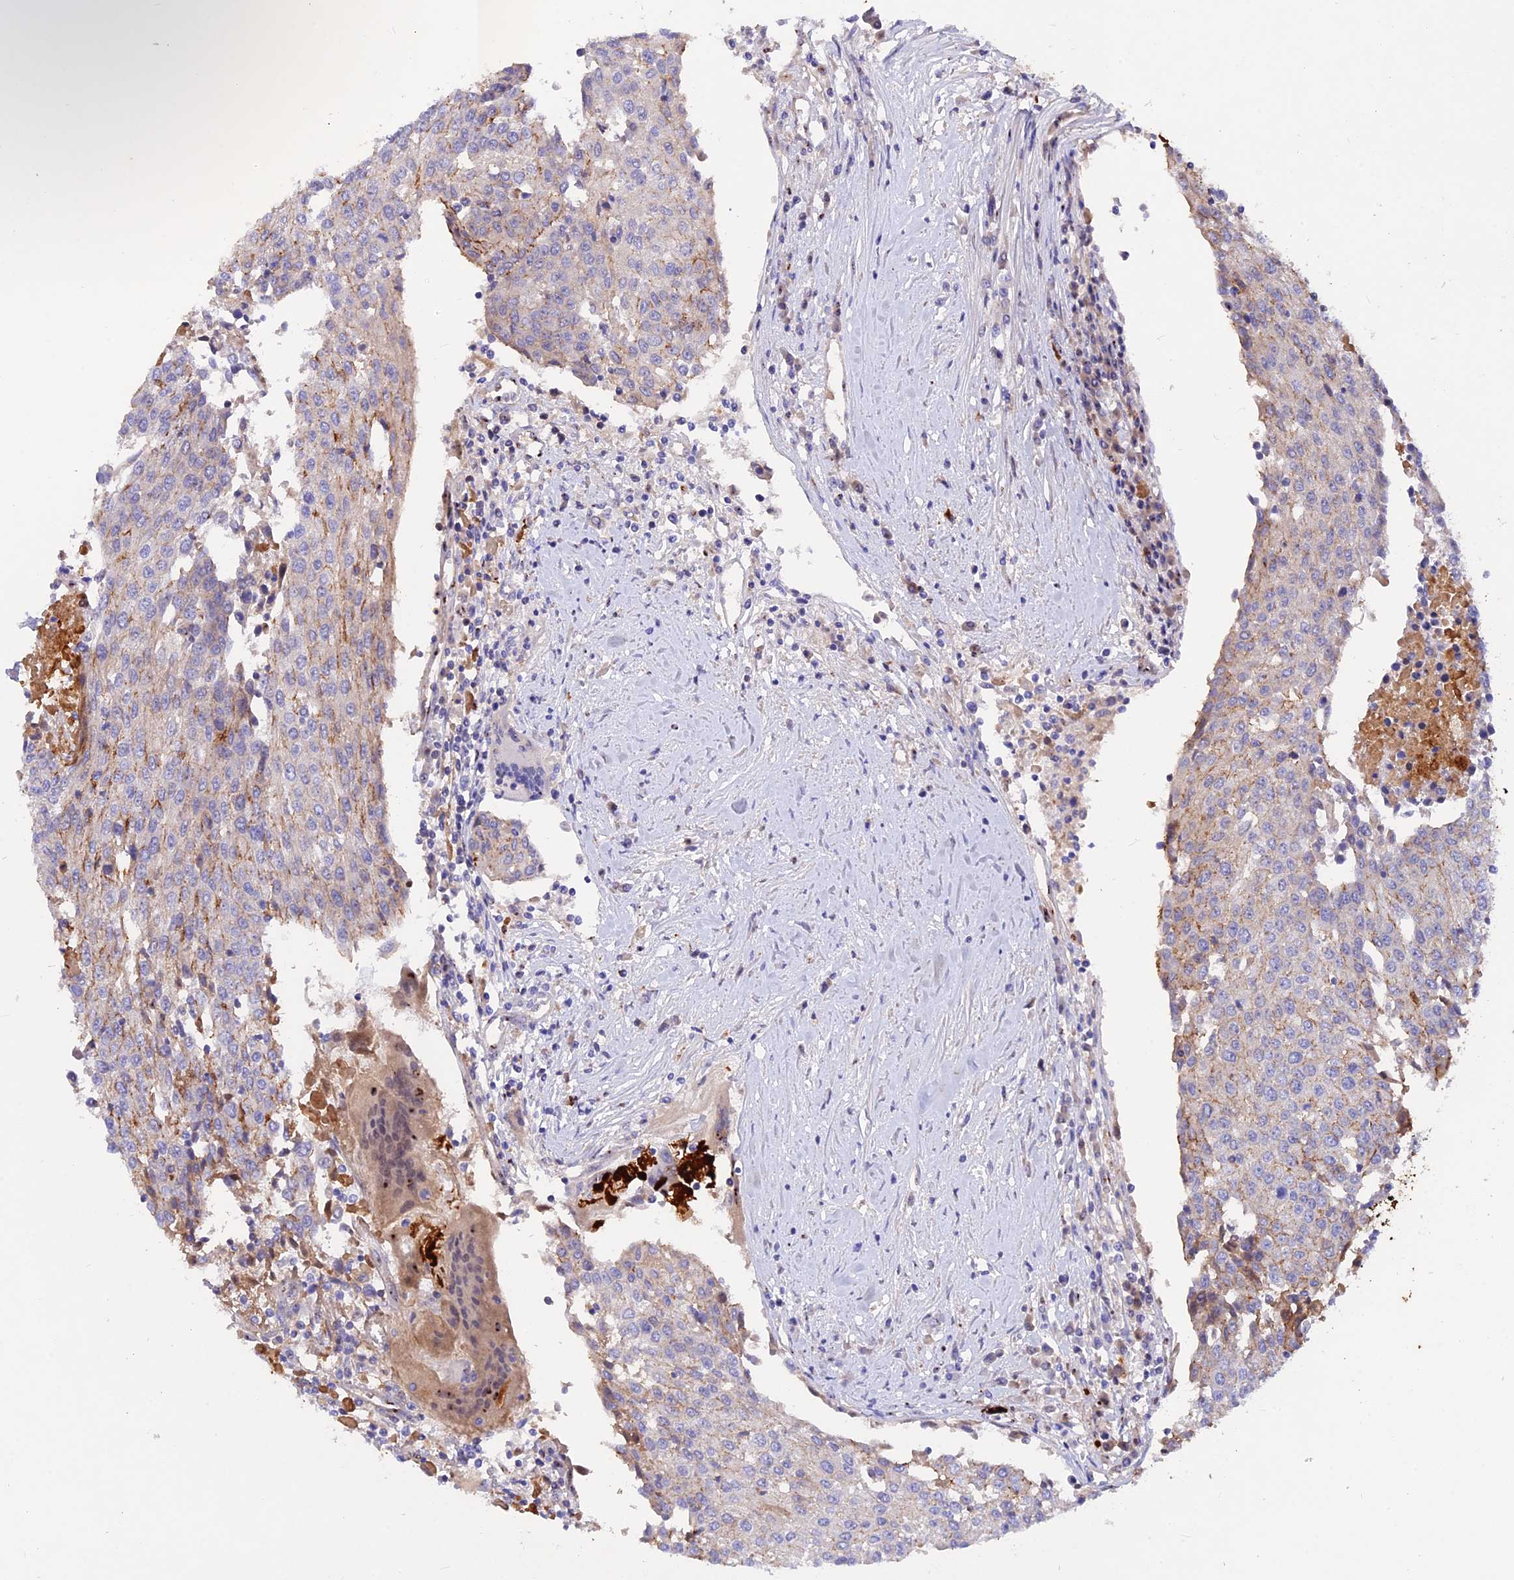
{"staining": {"intensity": "weak", "quantity": "25%-75%", "location": "cytoplasmic/membranous"}, "tissue": "urothelial cancer", "cell_type": "Tumor cells", "image_type": "cancer", "snomed": [{"axis": "morphology", "description": "Urothelial carcinoma, High grade"}, {"axis": "topography", "description": "Urinary bladder"}], "caption": "A photomicrograph of human urothelial cancer stained for a protein demonstrates weak cytoplasmic/membranous brown staining in tumor cells.", "gene": "GK5", "patient": {"sex": "female", "age": 85}}